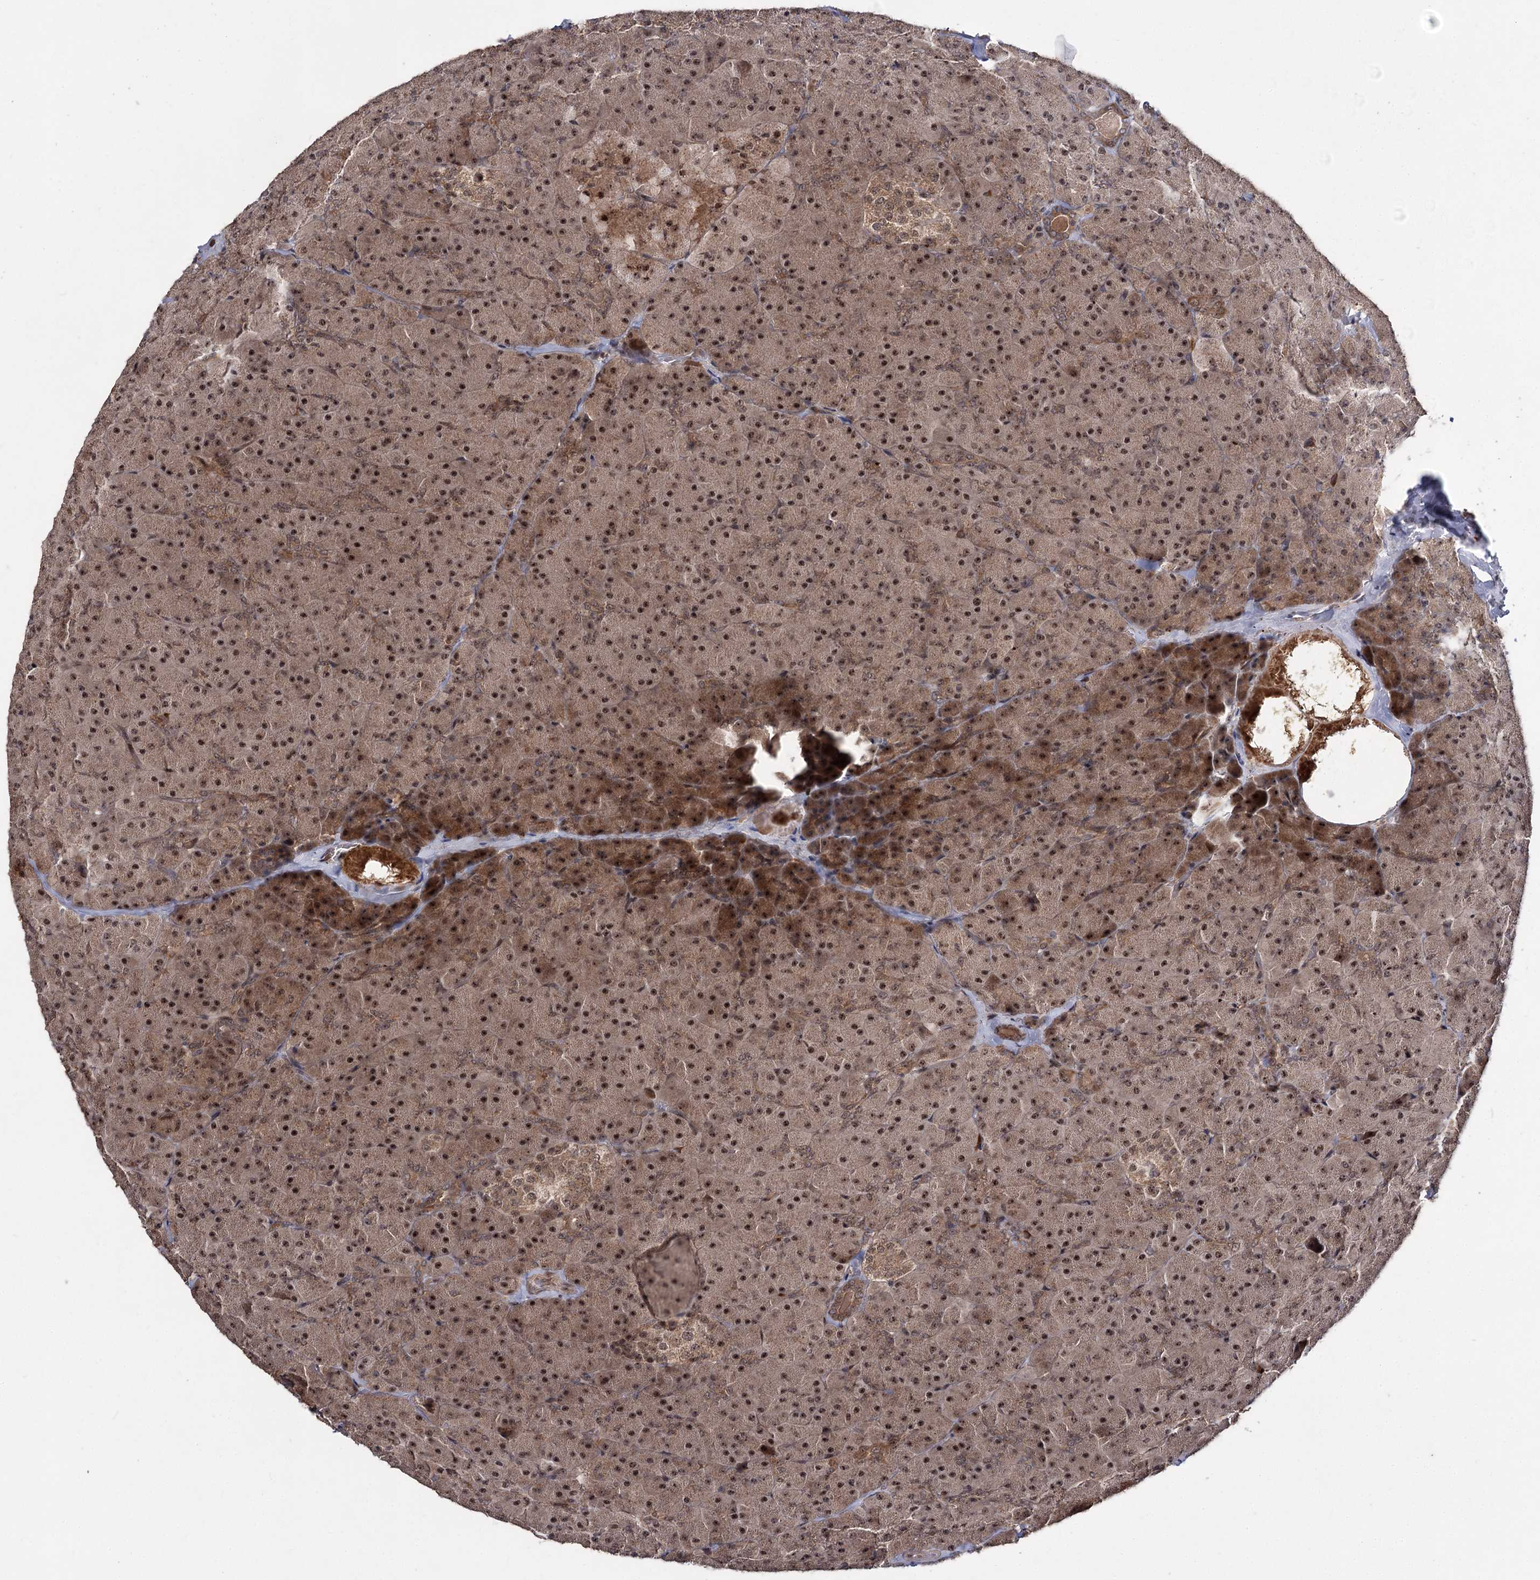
{"staining": {"intensity": "strong", "quantity": ">75%", "location": "cytoplasmic/membranous,nuclear"}, "tissue": "pancreas", "cell_type": "Exocrine glandular cells", "image_type": "normal", "snomed": [{"axis": "morphology", "description": "Normal tissue, NOS"}, {"axis": "topography", "description": "Pancreas"}], "caption": "This is a photomicrograph of immunohistochemistry (IHC) staining of unremarkable pancreas, which shows strong expression in the cytoplasmic/membranous,nuclear of exocrine glandular cells.", "gene": "MKNK2", "patient": {"sex": "male", "age": 36}}